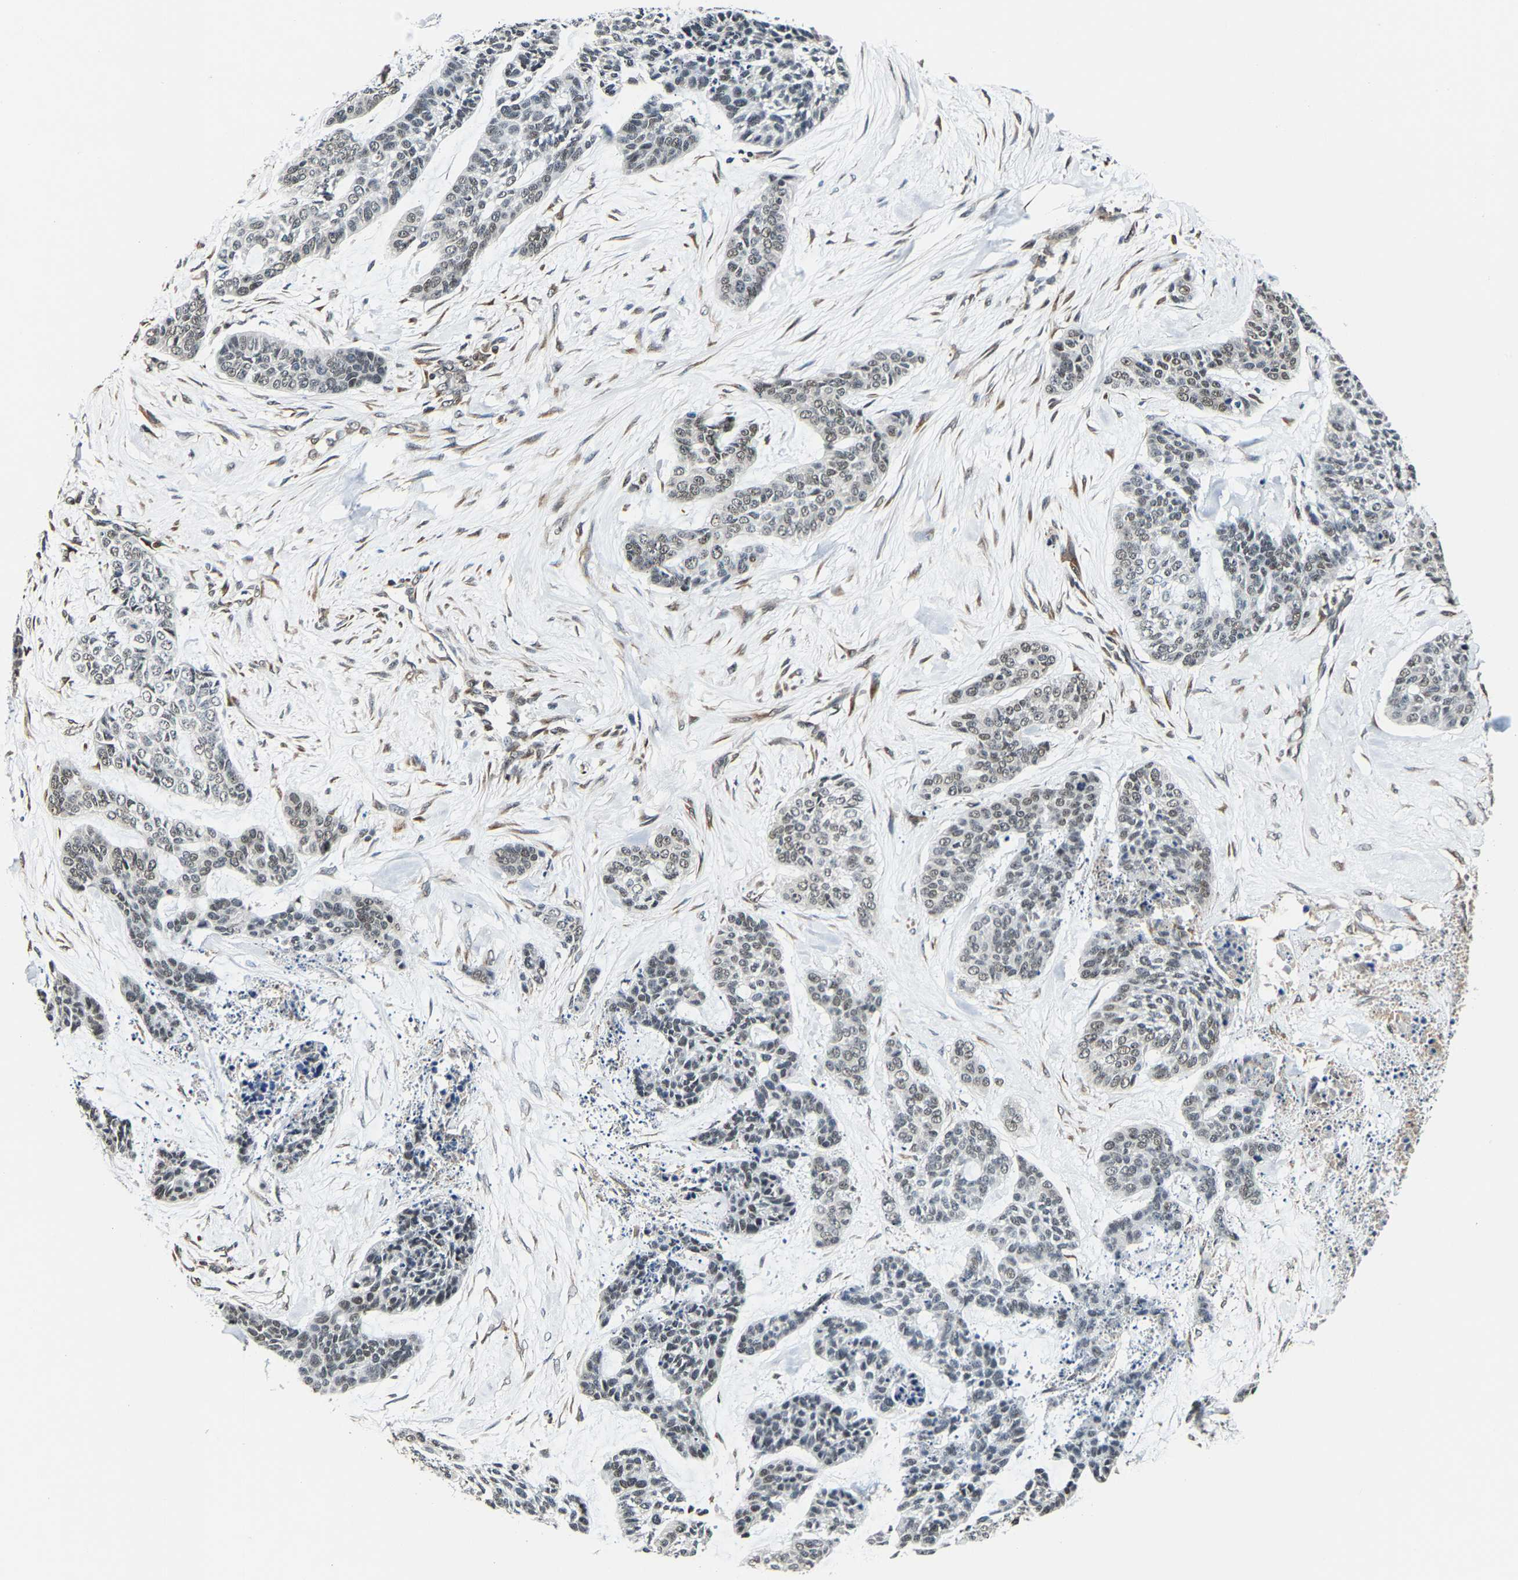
{"staining": {"intensity": "weak", "quantity": "25%-75%", "location": "nuclear"}, "tissue": "skin cancer", "cell_type": "Tumor cells", "image_type": "cancer", "snomed": [{"axis": "morphology", "description": "Basal cell carcinoma"}, {"axis": "topography", "description": "Skin"}], "caption": "A brown stain shows weak nuclear staining of a protein in skin basal cell carcinoma tumor cells.", "gene": "METTL1", "patient": {"sex": "female", "age": 64}}